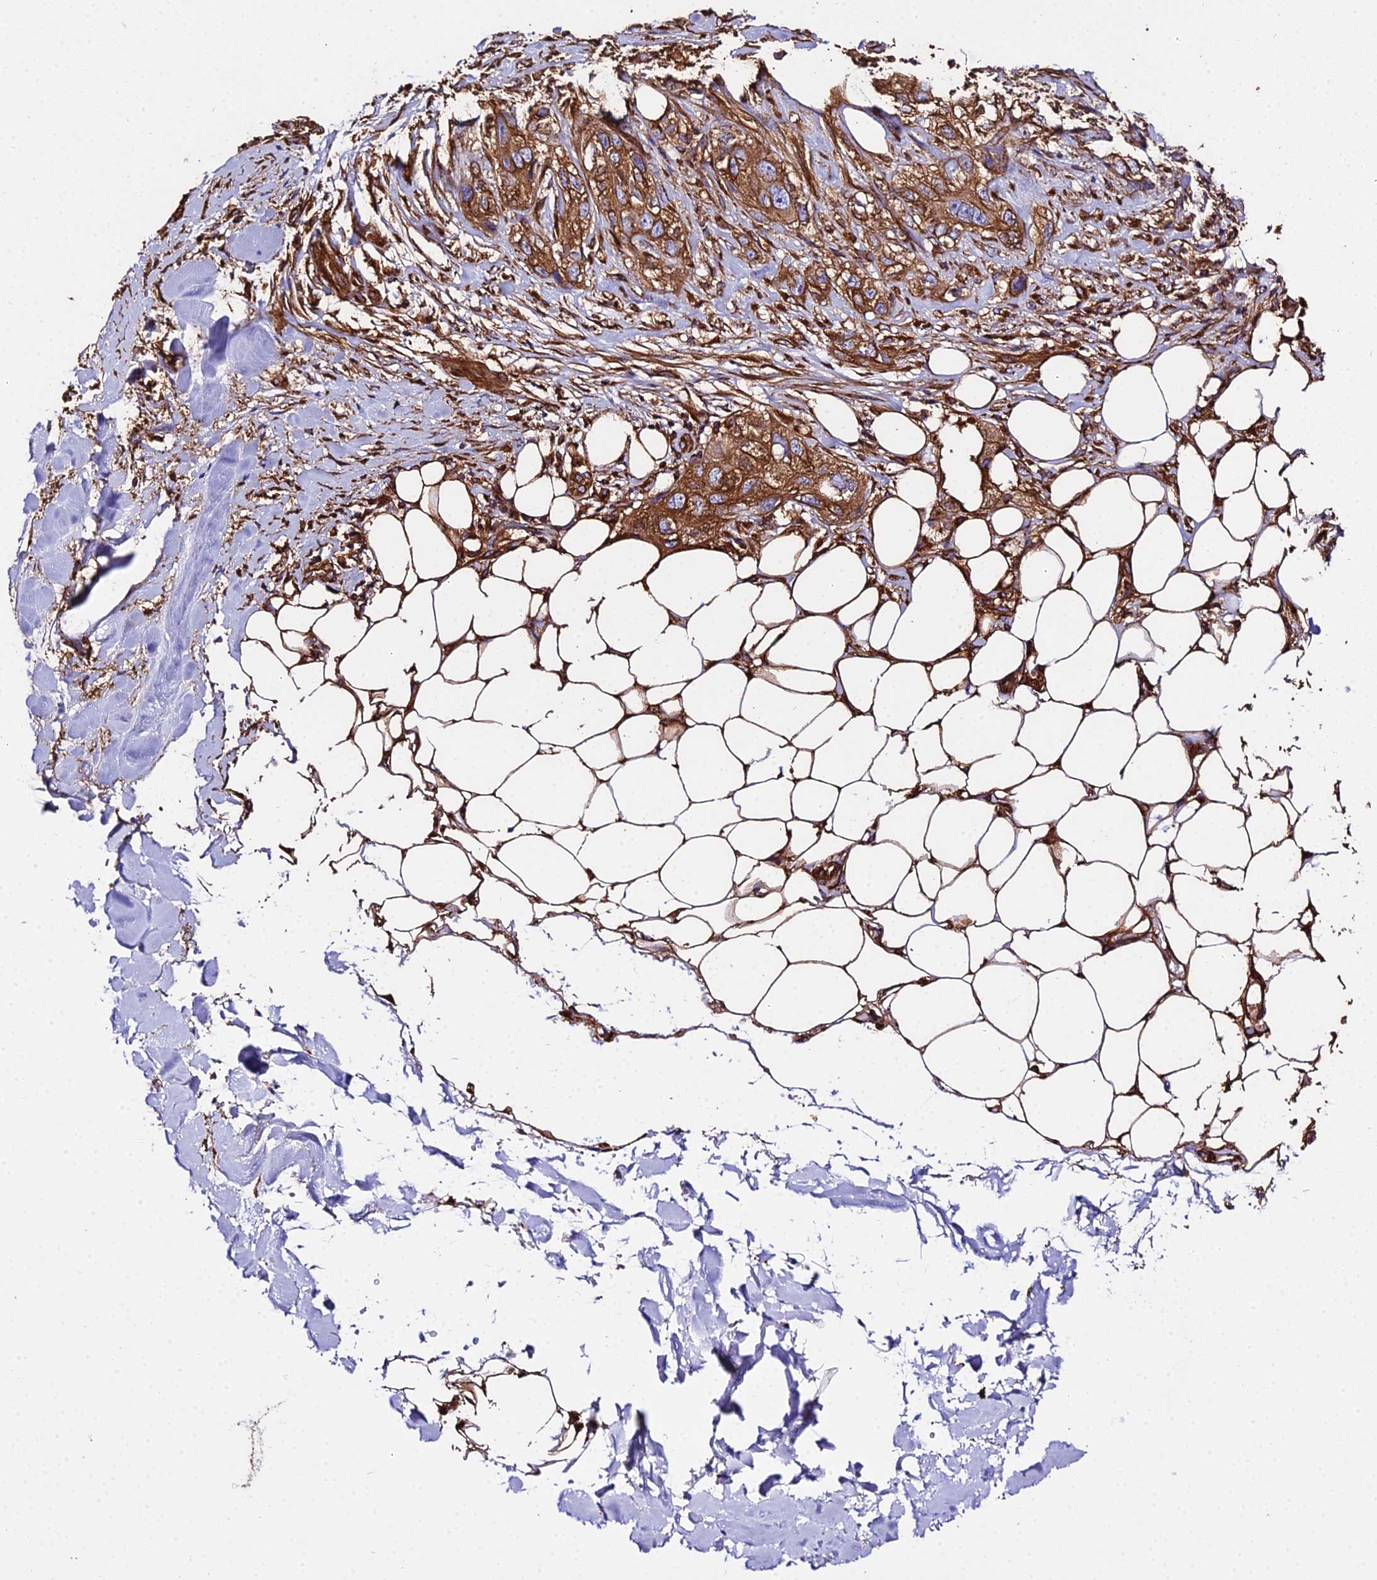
{"staining": {"intensity": "strong", "quantity": ">75%", "location": "cytoplasmic/membranous"}, "tissue": "skin cancer", "cell_type": "Tumor cells", "image_type": "cancer", "snomed": [{"axis": "morphology", "description": "Normal tissue, NOS"}, {"axis": "morphology", "description": "Squamous cell carcinoma, NOS"}, {"axis": "topography", "description": "Skin"}], "caption": "A high-resolution image shows immunohistochemistry staining of skin squamous cell carcinoma, which displays strong cytoplasmic/membranous staining in approximately >75% of tumor cells. (brown staining indicates protein expression, while blue staining denotes nuclei).", "gene": "TUBA3D", "patient": {"sex": "male", "age": 72}}